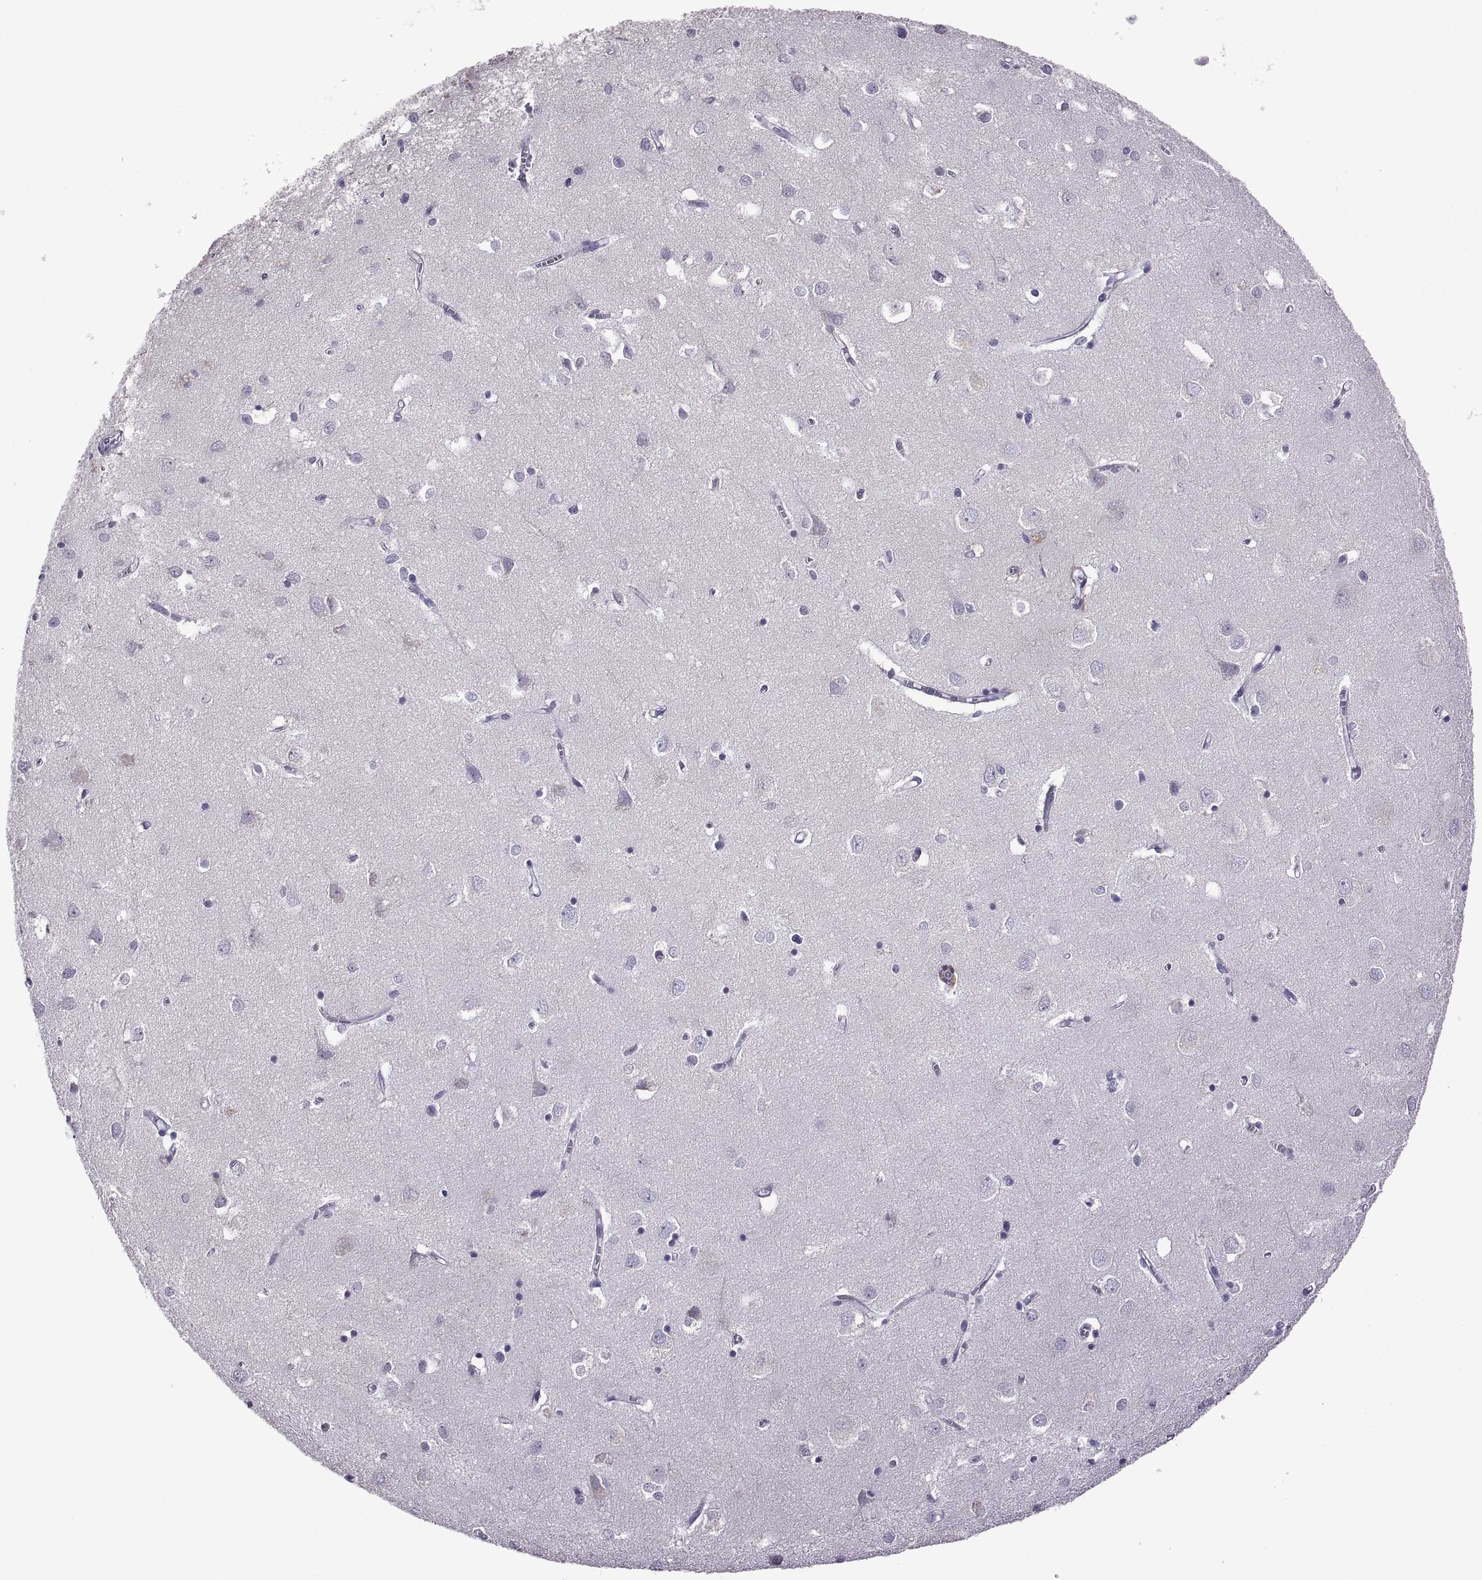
{"staining": {"intensity": "negative", "quantity": "none", "location": "none"}, "tissue": "cerebral cortex", "cell_type": "Endothelial cells", "image_type": "normal", "snomed": [{"axis": "morphology", "description": "Normal tissue, NOS"}, {"axis": "topography", "description": "Cerebral cortex"}], "caption": "Photomicrograph shows no significant protein positivity in endothelial cells of benign cerebral cortex. (DAB immunohistochemistry (IHC) visualized using brightfield microscopy, high magnification).", "gene": "MAGEB18", "patient": {"sex": "male", "age": 70}}